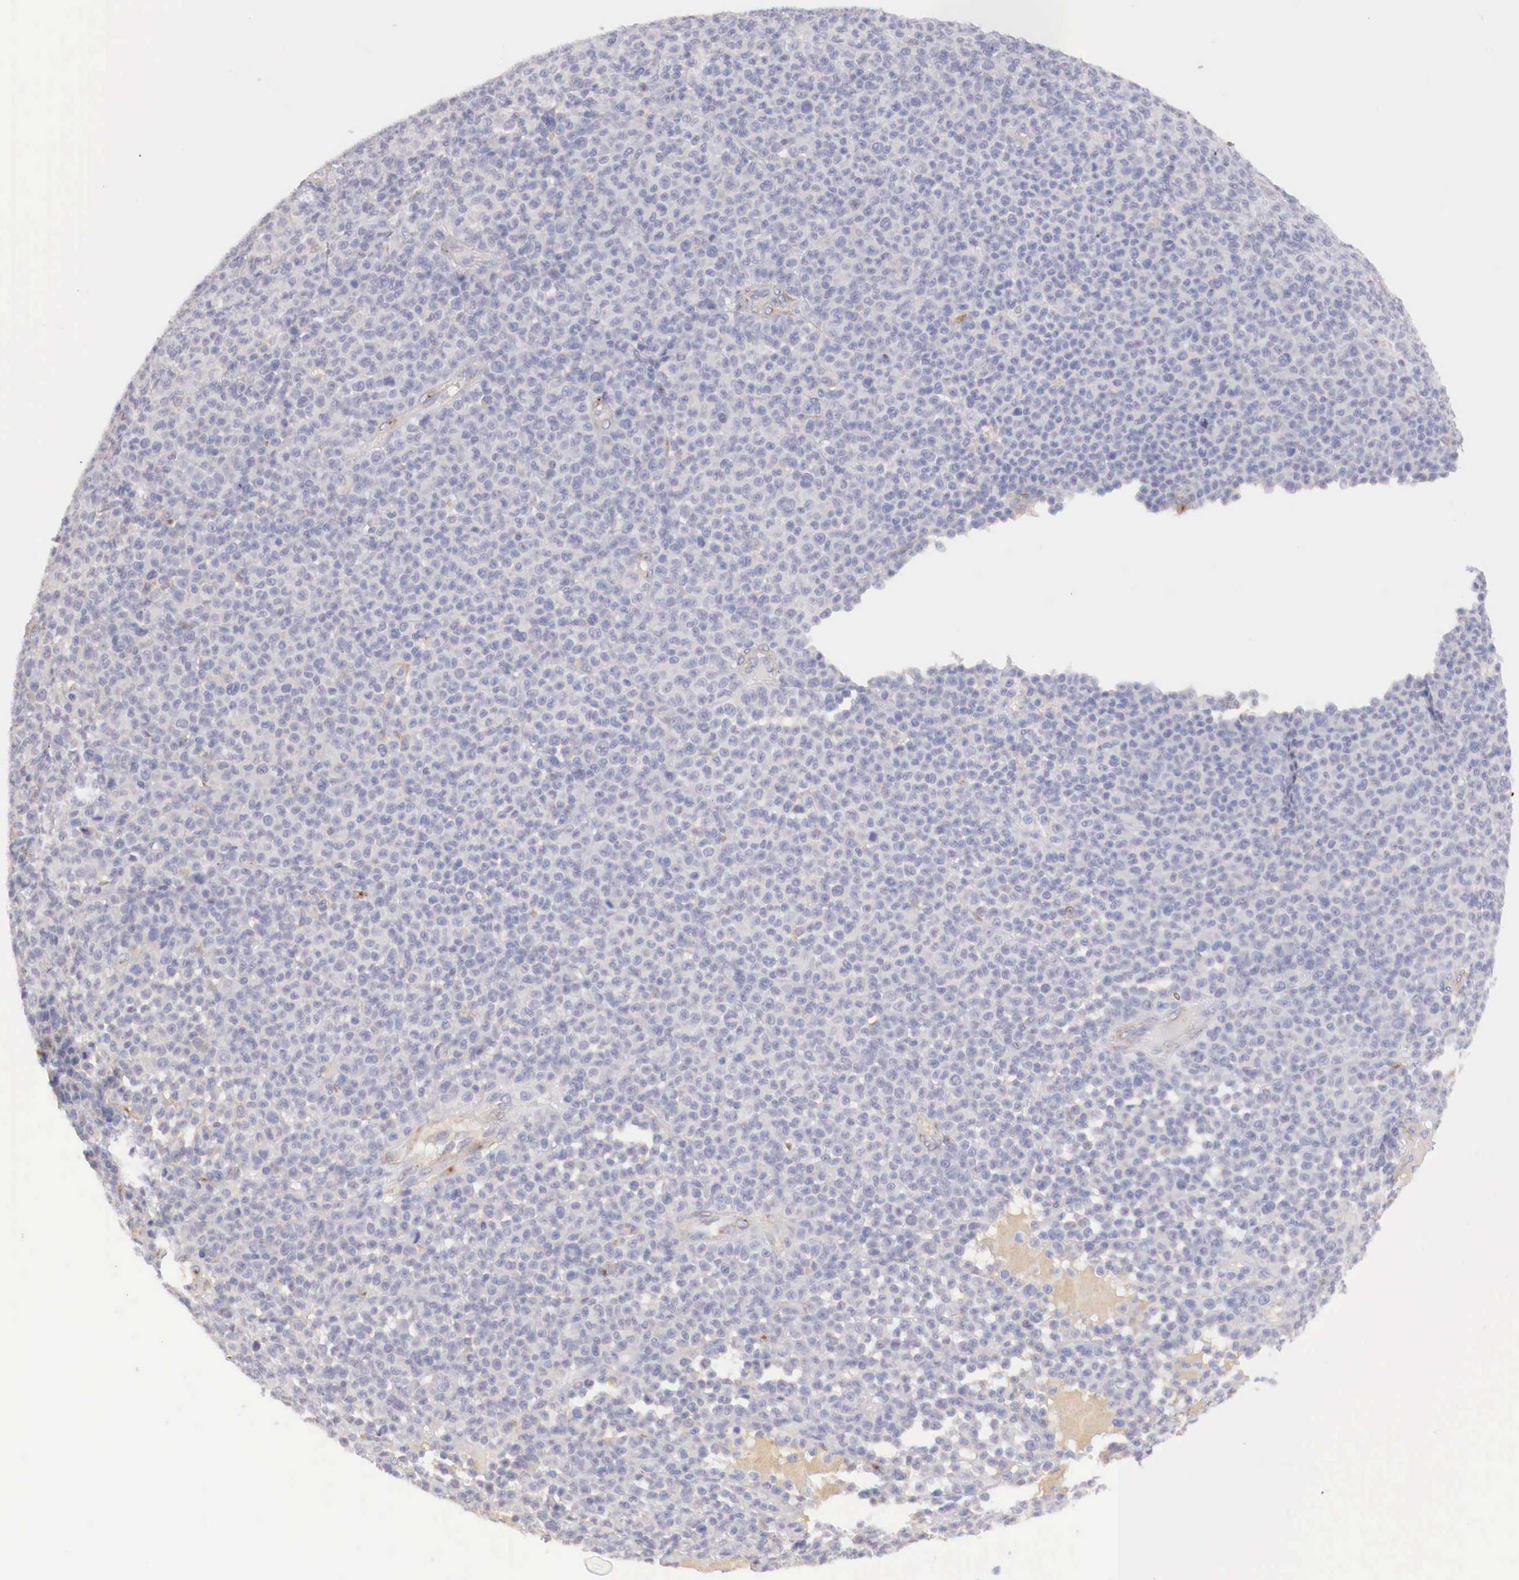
{"staining": {"intensity": "negative", "quantity": "none", "location": "none"}, "tissue": "melanoma", "cell_type": "Tumor cells", "image_type": "cancer", "snomed": [{"axis": "morphology", "description": "Malignant melanoma, Metastatic site"}, {"axis": "topography", "description": "Skin"}], "caption": "Tumor cells are negative for protein expression in human malignant melanoma (metastatic site).", "gene": "KLHDC7B", "patient": {"sex": "male", "age": 32}}